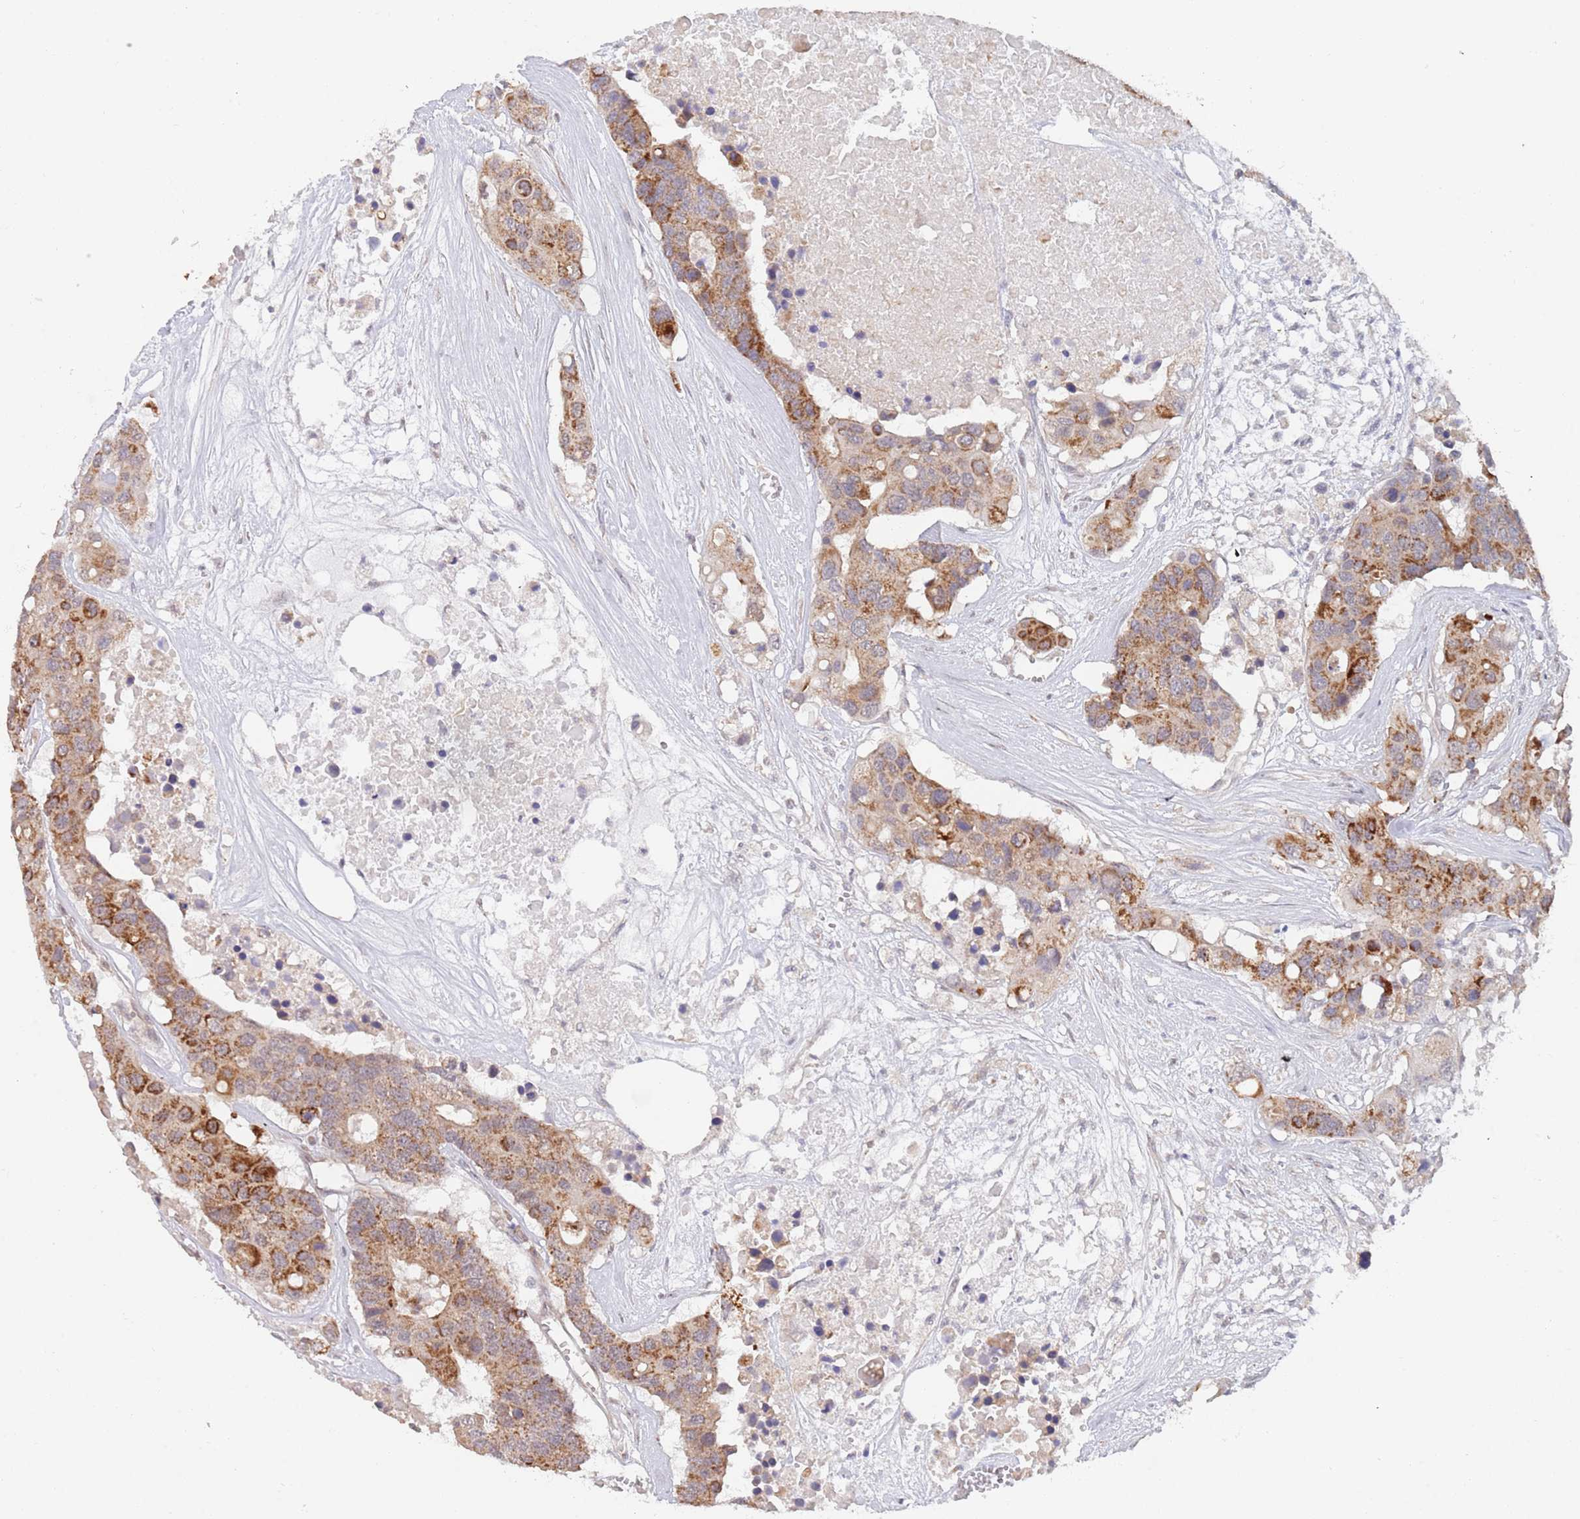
{"staining": {"intensity": "moderate", "quantity": ">75%", "location": "cytoplasmic/membranous"}, "tissue": "colorectal cancer", "cell_type": "Tumor cells", "image_type": "cancer", "snomed": [{"axis": "morphology", "description": "Adenocarcinoma, NOS"}, {"axis": "topography", "description": "Colon"}], "caption": "Colorectal cancer (adenocarcinoma) stained with immunohistochemistry demonstrates moderate cytoplasmic/membranous expression in approximately >75% of tumor cells.", "gene": "UQCC3", "patient": {"sex": "male", "age": 77}}